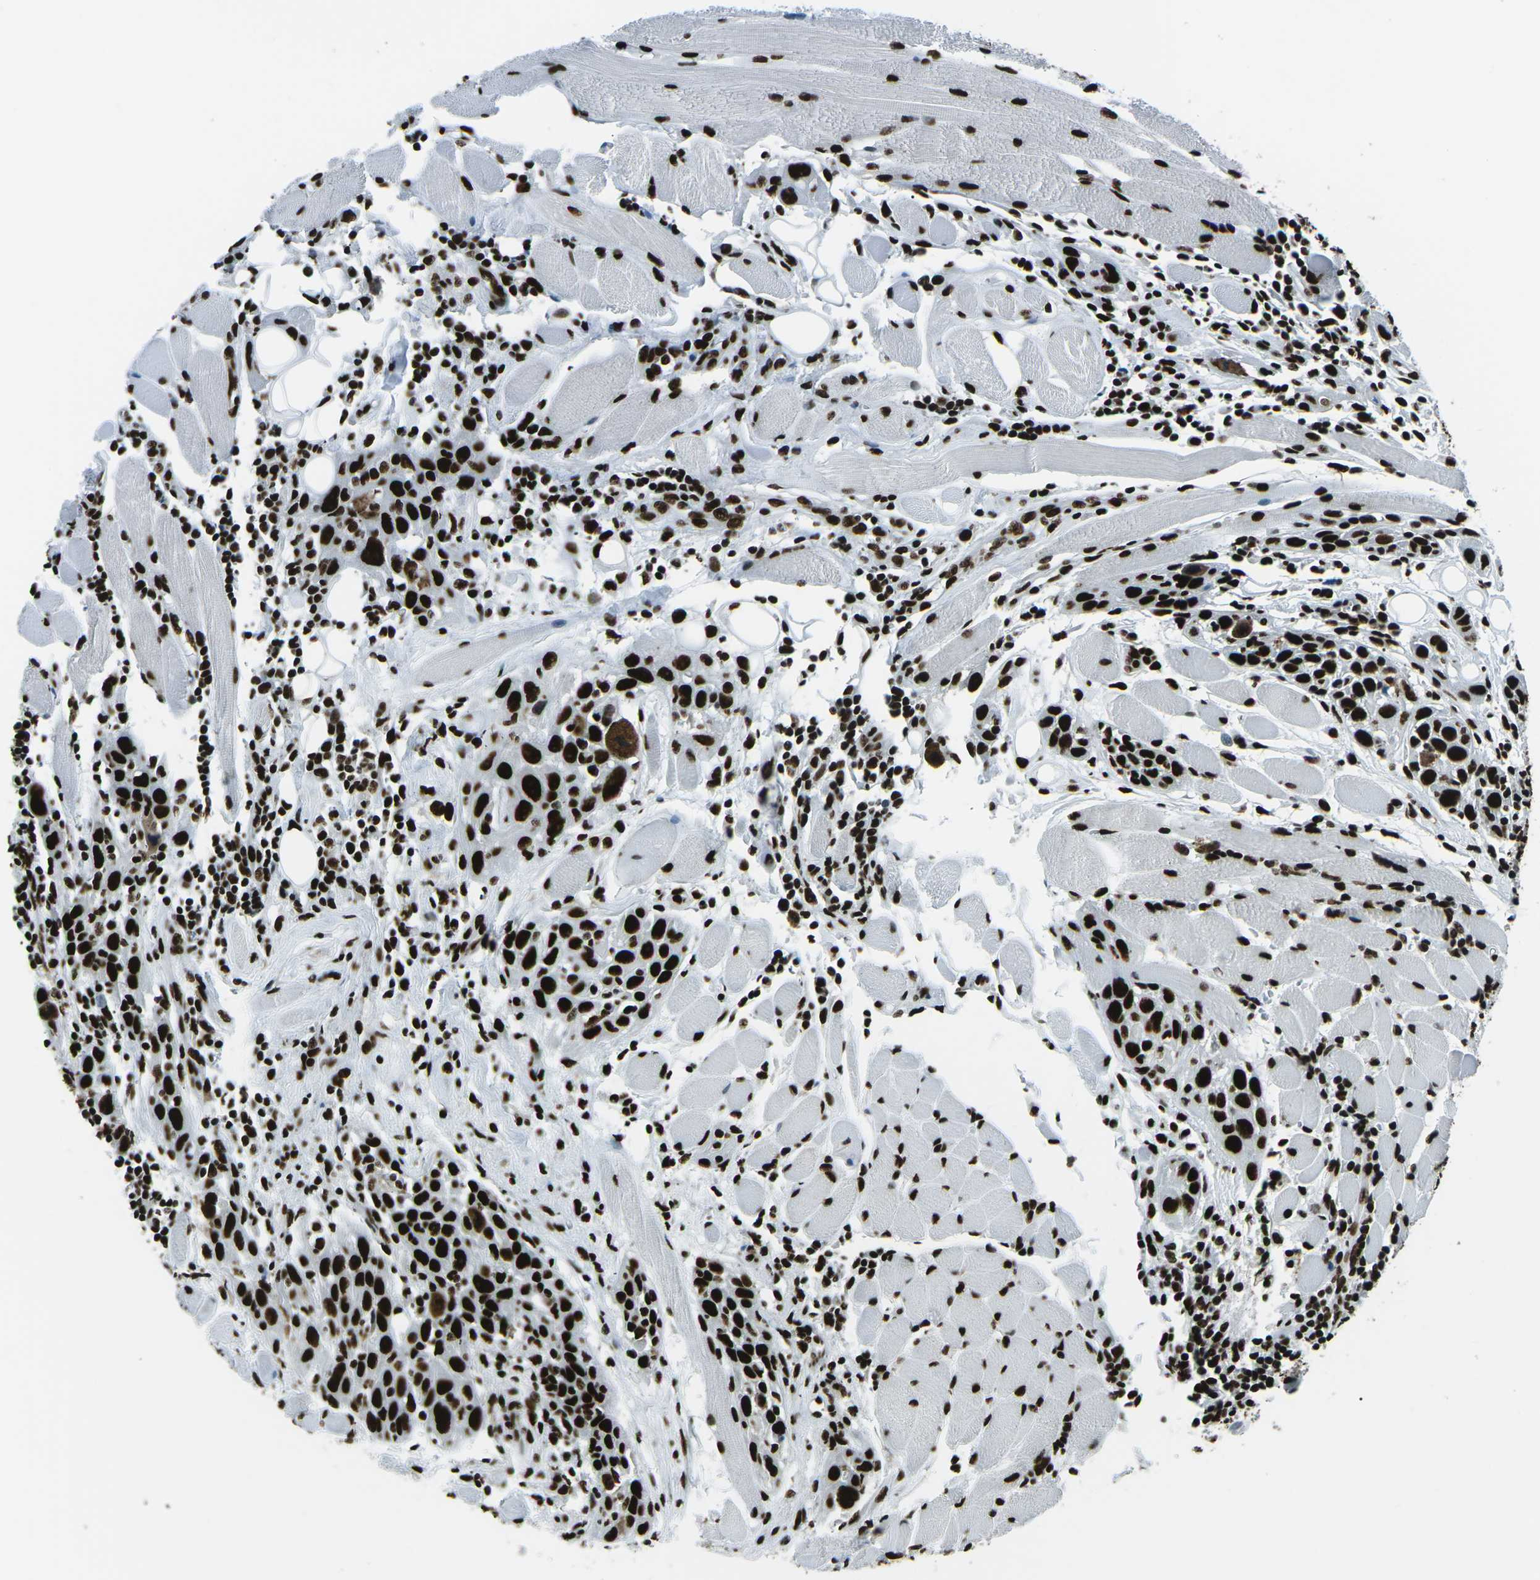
{"staining": {"intensity": "strong", "quantity": ">75%", "location": "nuclear"}, "tissue": "head and neck cancer", "cell_type": "Tumor cells", "image_type": "cancer", "snomed": [{"axis": "morphology", "description": "Squamous cell carcinoma, NOS"}, {"axis": "topography", "description": "Oral tissue"}, {"axis": "topography", "description": "Head-Neck"}], "caption": "A high amount of strong nuclear staining is seen in about >75% of tumor cells in head and neck cancer tissue.", "gene": "HNRNPL", "patient": {"sex": "female", "age": 50}}